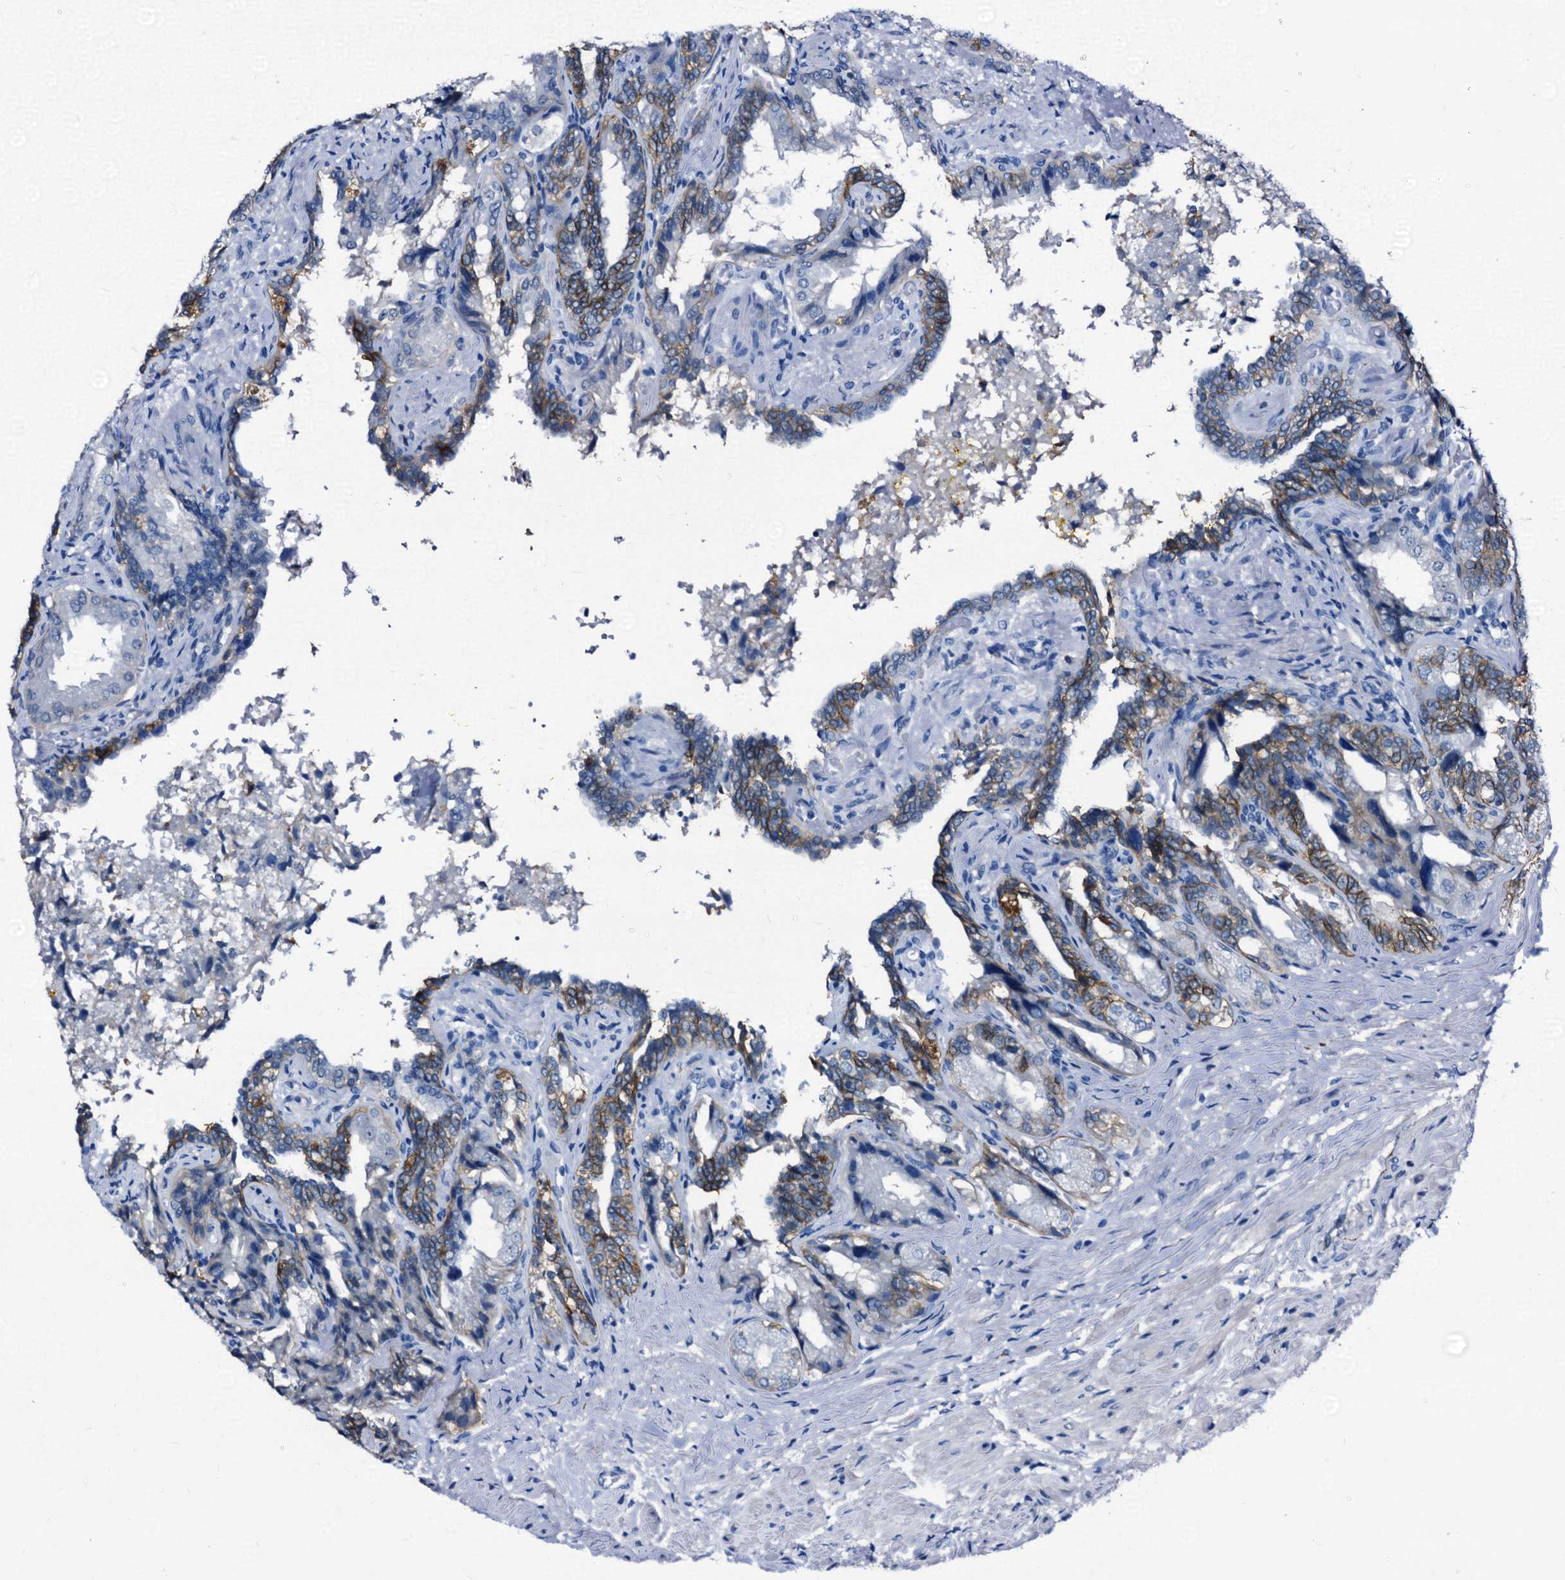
{"staining": {"intensity": "weak", "quantity": "25%-75%", "location": "cytoplasmic/membranous"}, "tissue": "seminal vesicle", "cell_type": "Glandular cells", "image_type": "normal", "snomed": [{"axis": "morphology", "description": "Normal tissue, NOS"}, {"axis": "topography", "description": "Seminal veicle"}], "caption": "Seminal vesicle stained with DAB (3,3'-diaminobenzidine) immunohistochemistry (IHC) displays low levels of weak cytoplasmic/membranous expression in approximately 25%-75% of glandular cells. The staining was performed using DAB (3,3'-diaminobenzidine) to visualize the protein expression in brown, while the nuclei were stained in blue with hematoxylin (Magnification: 20x).", "gene": "EMG1", "patient": {"sex": "male", "age": 63}}